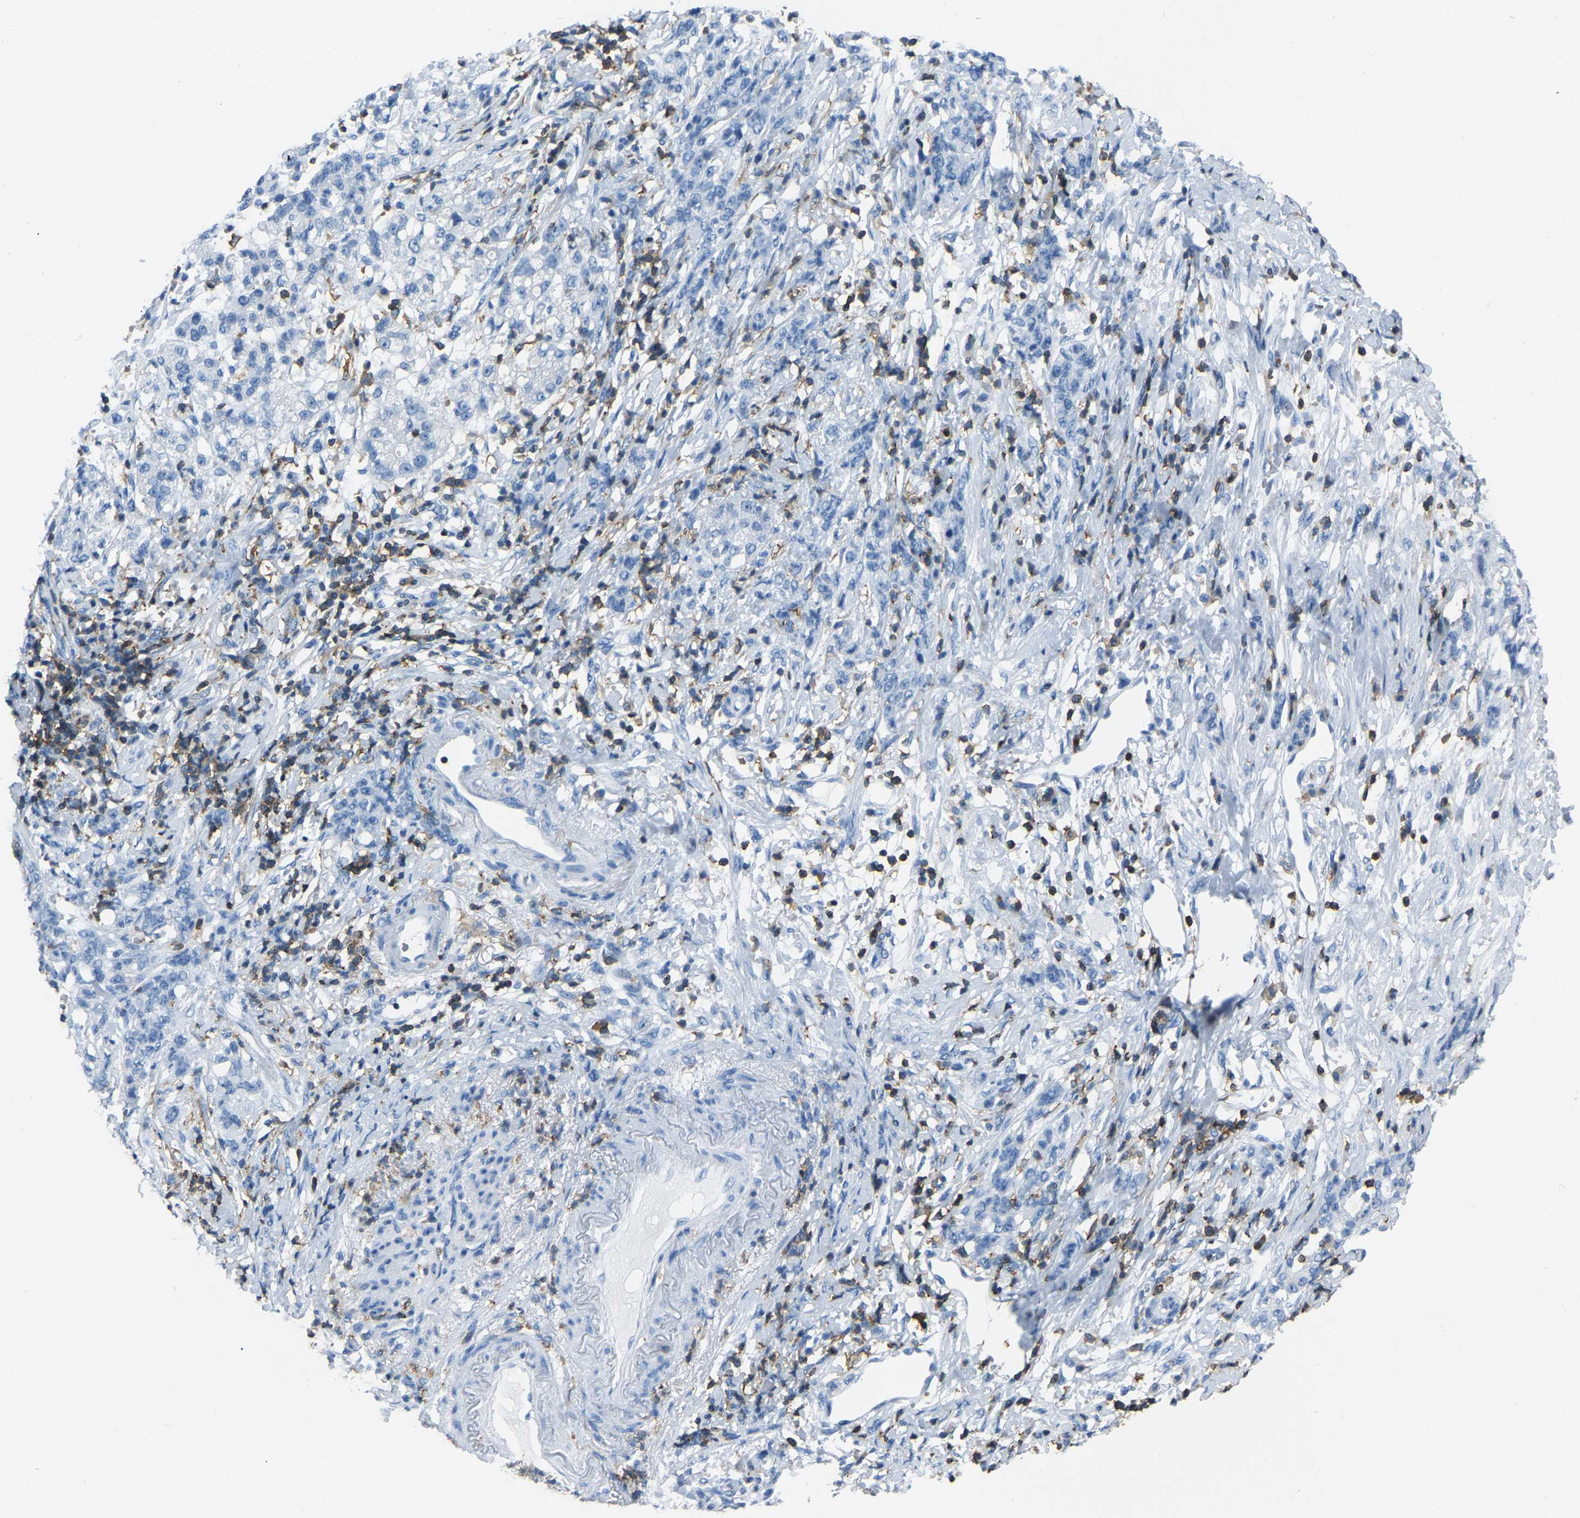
{"staining": {"intensity": "negative", "quantity": "none", "location": "none"}, "tissue": "stomach cancer", "cell_type": "Tumor cells", "image_type": "cancer", "snomed": [{"axis": "morphology", "description": "Adenocarcinoma, NOS"}, {"axis": "topography", "description": "Stomach, lower"}], "caption": "IHC histopathology image of neoplastic tissue: human stomach adenocarcinoma stained with DAB reveals no significant protein expression in tumor cells.", "gene": "ARHGAP45", "patient": {"sex": "male", "age": 88}}